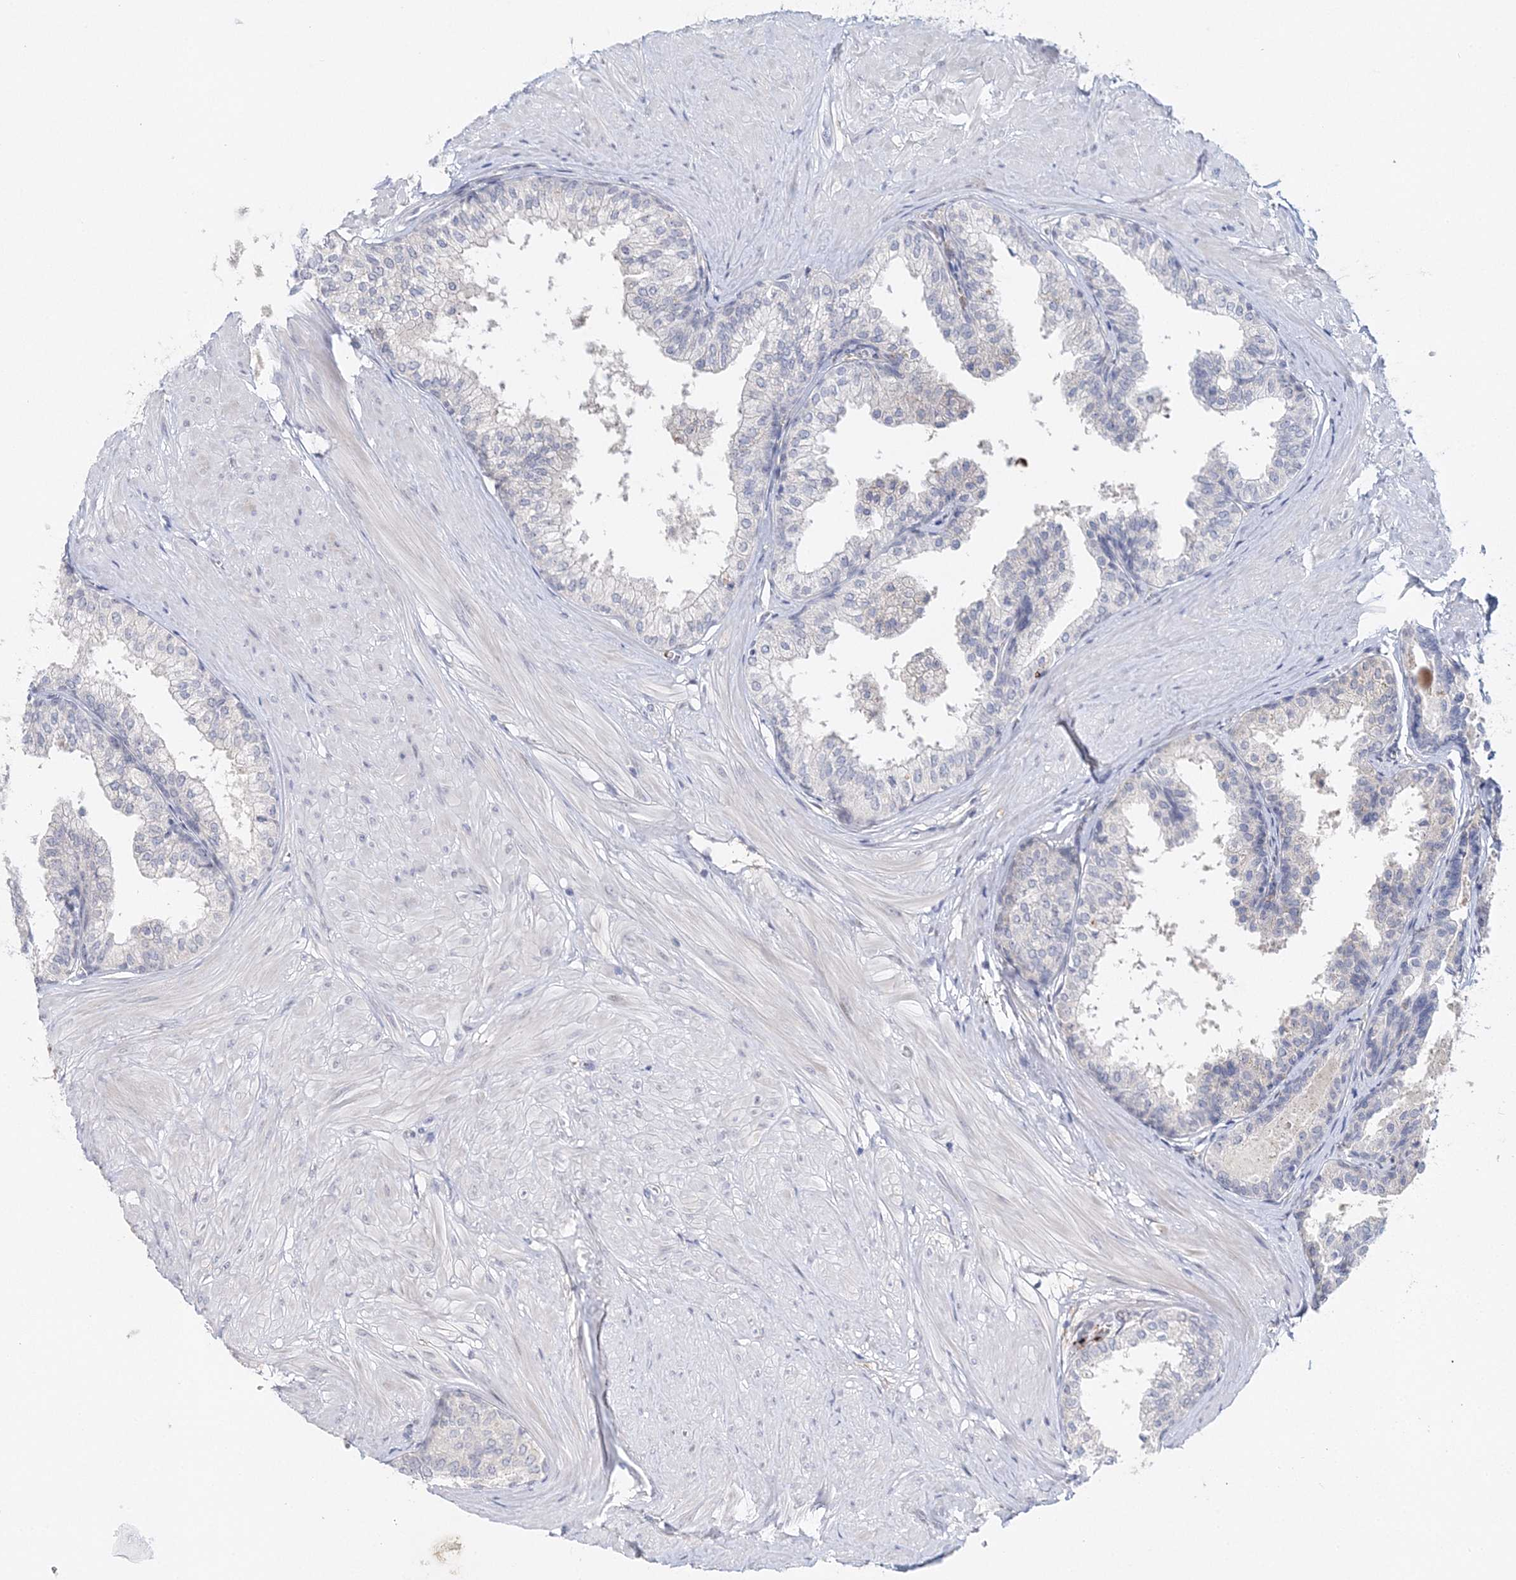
{"staining": {"intensity": "negative", "quantity": "none", "location": "none"}, "tissue": "prostate", "cell_type": "Glandular cells", "image_type": "normal", "snomed": [{"axis": "morphology", "description": "Normal tissue, NOS"}, {"axis": "topography", "description": "Prostate"}], "caption": "Protein analysis of normal prostate shows no significant staining in glandular cells. (DAB (3,3'-diaminobenzidine) immunohistochemistry with hematoxylin counter stain).", "gene": "MYOZ2", "patient": {"sex": "male", "age": 48}}